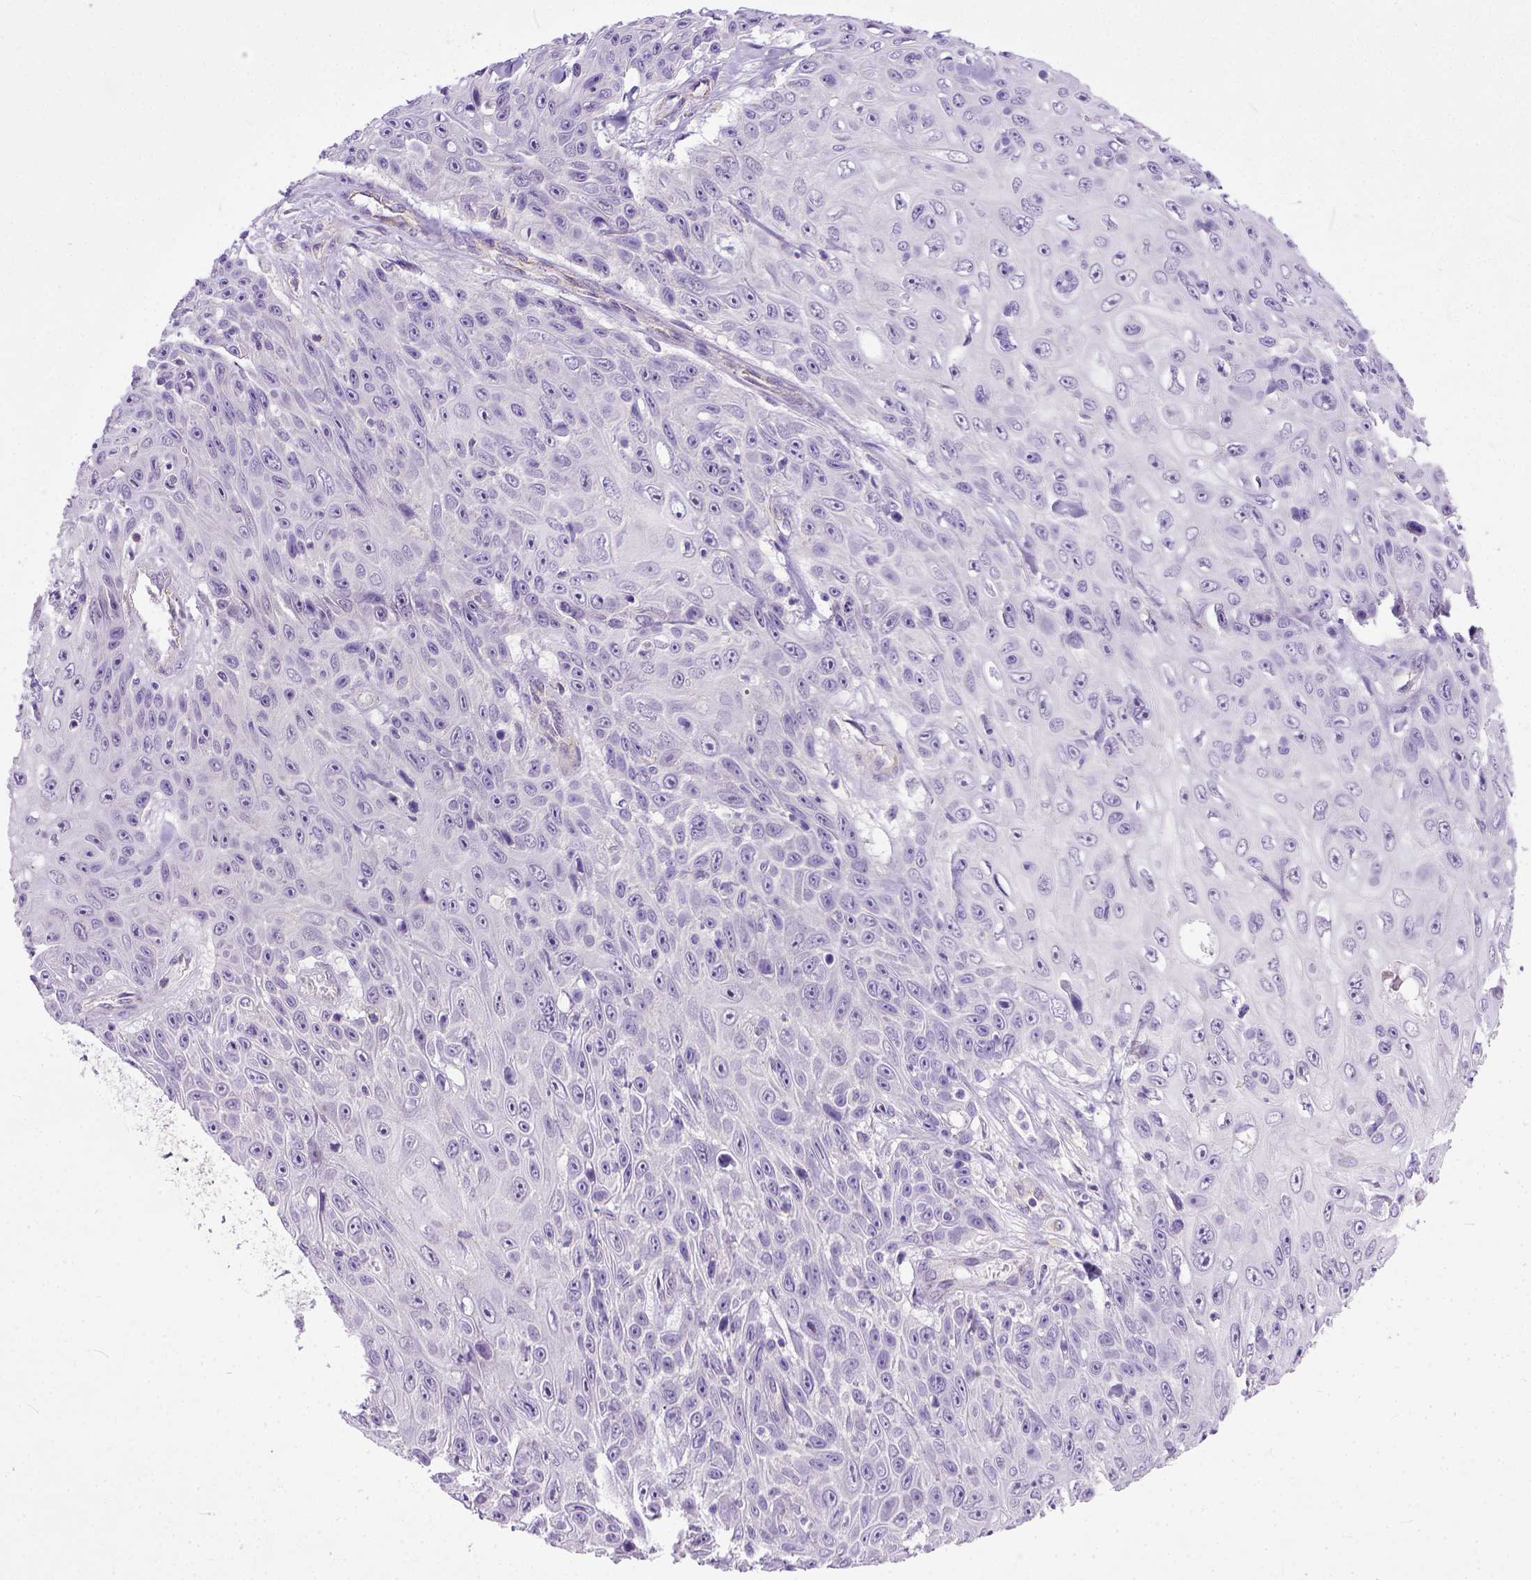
{"staining": {"intensity": "negative", "quantity": "none", "location": "none"}, "tissue": "skin cancer", "cell_type": "Tumor cells", "image_type": "cancer", "snomed": [{"axis": "morphology", "description": "Squamous cell carcinoma, NOS"}, {"axis": "topography", "description": "Skin"}], "caption": "IHC histopathology image of skin squamous cell carcinoma stained for a protein (brown), which demonstrates no positivity in tumor cells.", "gene": "ADGRF1", "patient": {"sex": "male", "age": 82}}